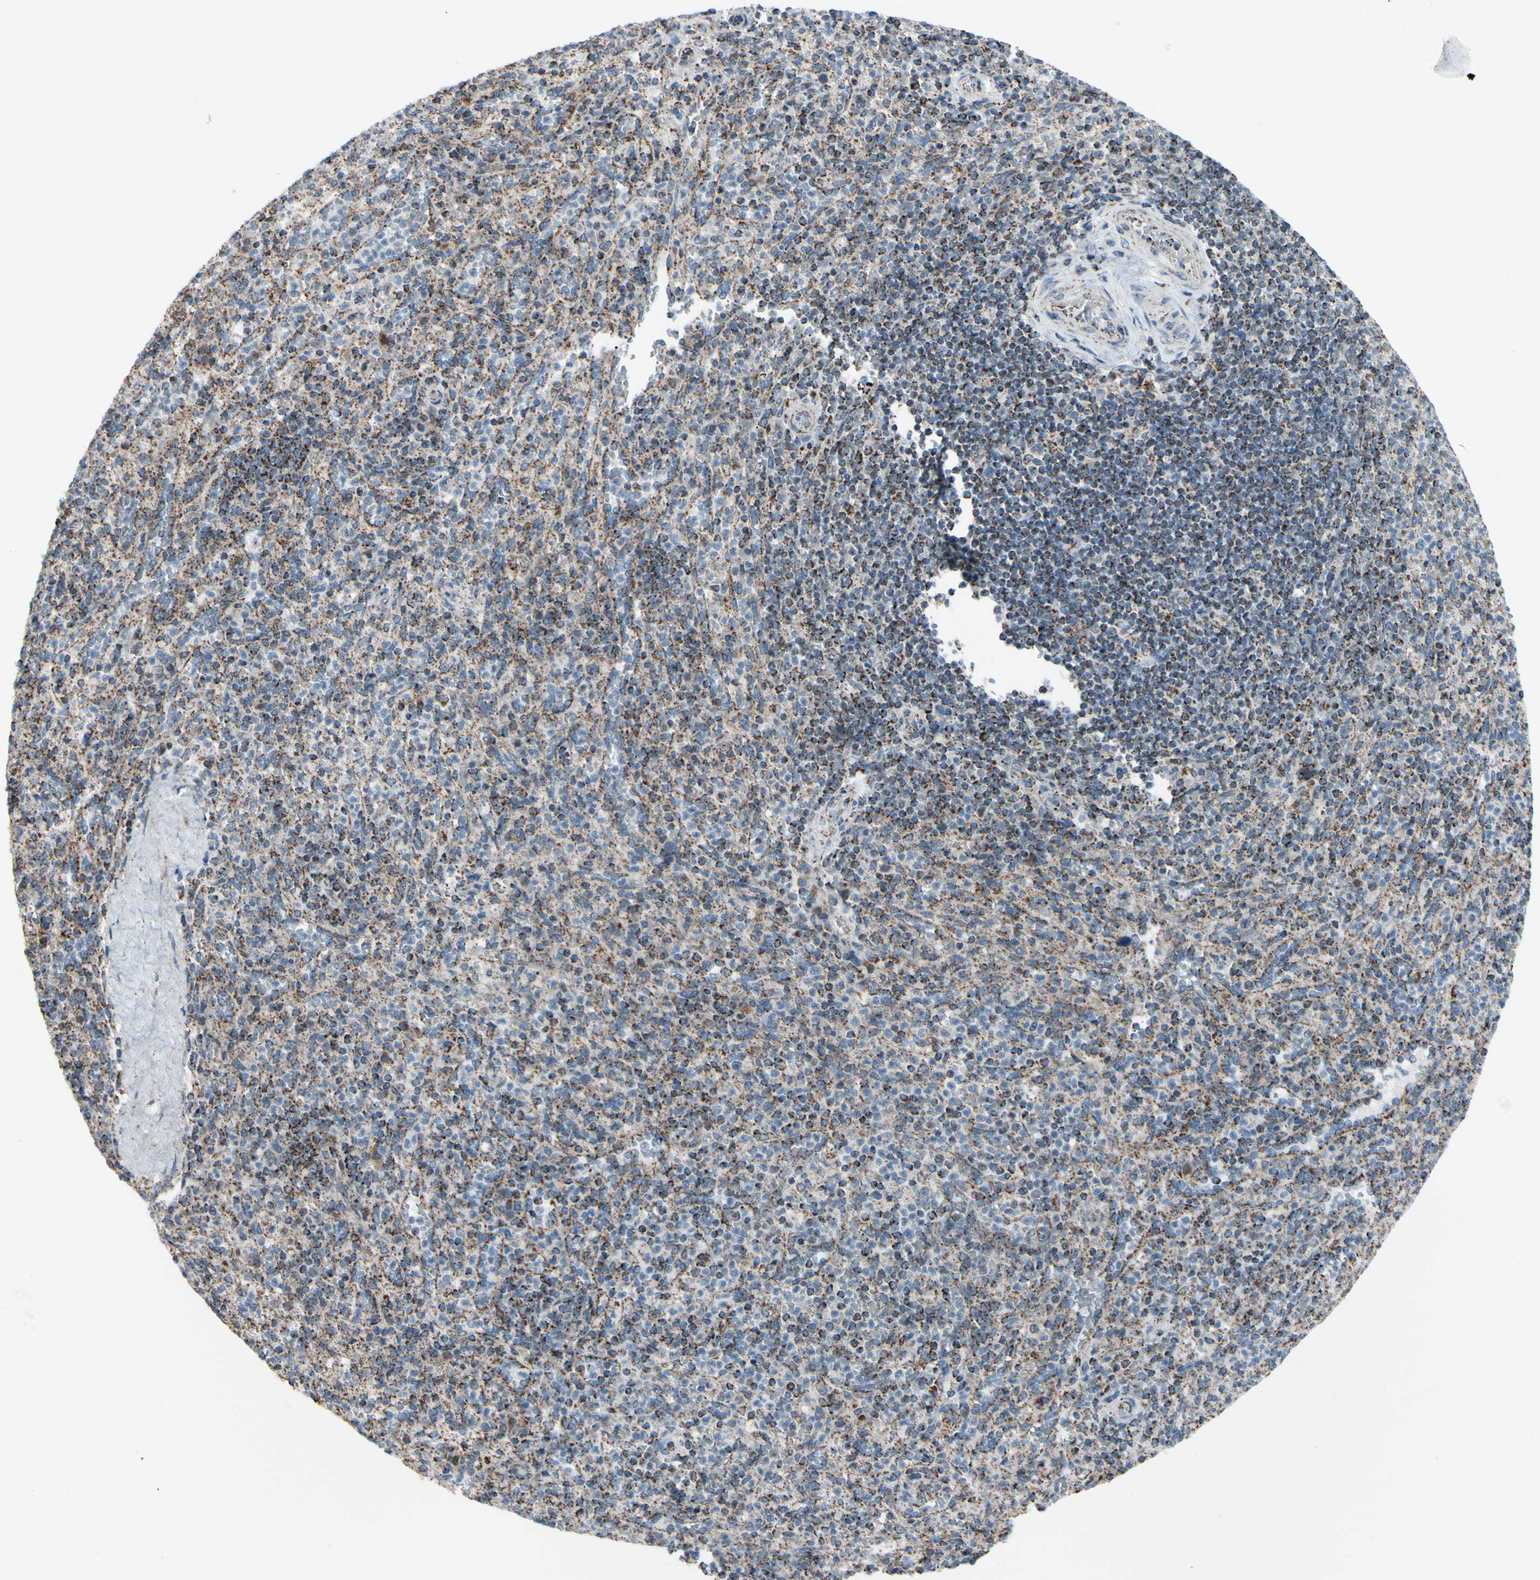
{"staining": {"intensity": "moderate", "quantity": "<25%", "location": "cytoplasmic/membranous"}, "tissue": "spleen", "cell_type": "Cells in red pulp", "image_type": "normal", "snomed": [{"axis": "morphology", "description": "Normal tissue, NOS"}, {"axis": "topography", "description": "Spleen"}], "caption": "High-magnification brightfield microscopy of normal spleen stained with DAB (3,3'-diaminobenzidine) (brown) and counterstained with hematoxylin (blue). cells in red pulp exhibit moderate cytoplasmic/membranous staining is identified in approximately<25% of cells.", "gene": "GLT8D1", "patient": {"sex": "male", "age": 36}}